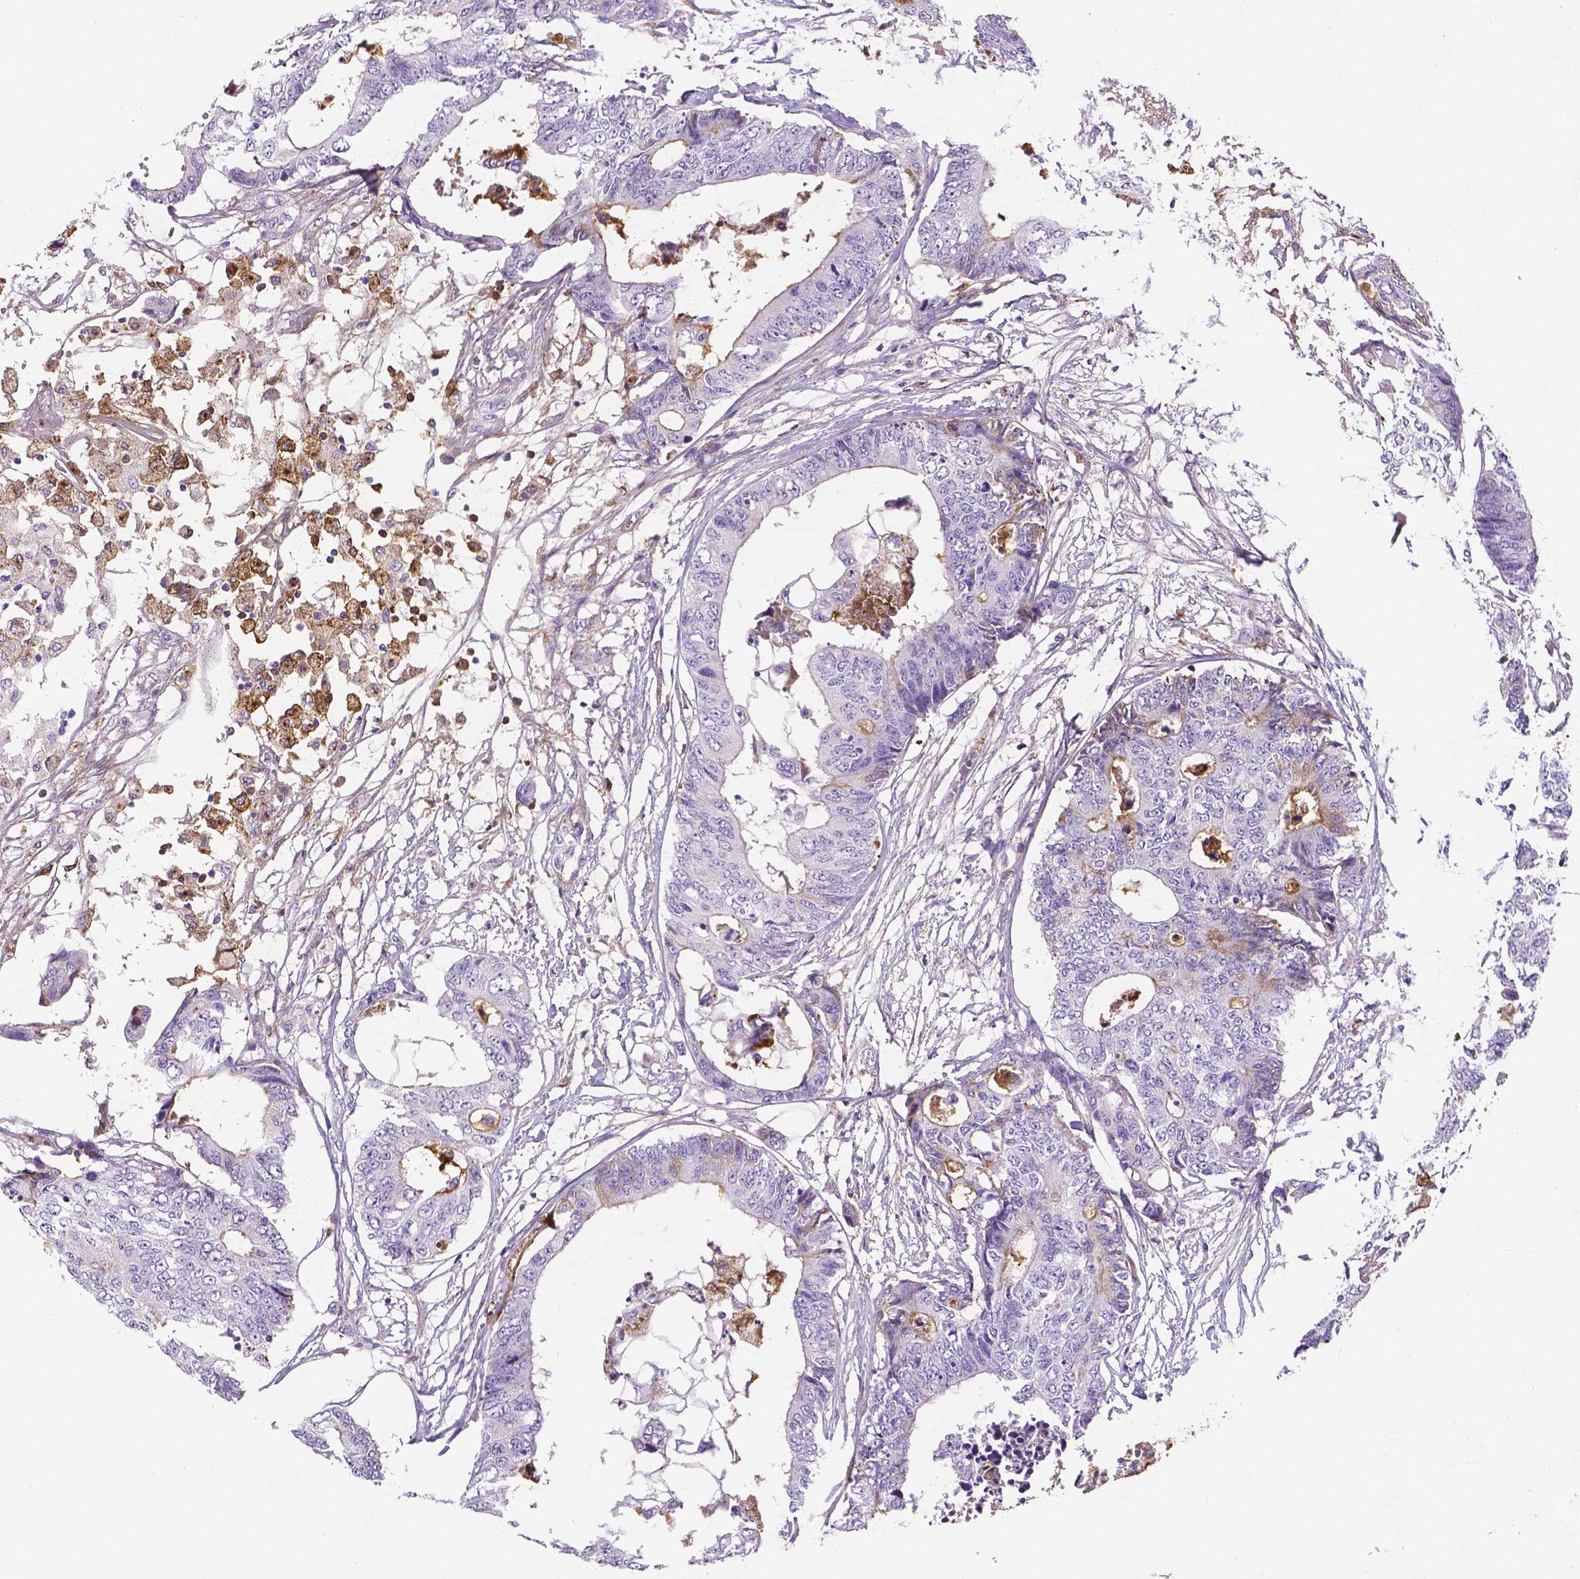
{"staining": {"intensity": "negative", "quantity": "none", "location": "none"}, "tissue": "colorectal cancer", "cell_type": "Tumor cells", "image_type": "cancer", "snomed": [{"axis": "morphology", "description": "Adenocarcinoma, NOS"}, {"axis": "topography", "description": "Colon"}], "caption": "This photomicrograph is of colorectal cancer (adenocarcinoma) stained with immunohistochemistry (IHC) to label a protein in brown with the nuclei are counter-stained blue. There is no expression in tumor cells.", "gene": "APOE", "patient": {"sex": "female", "age": 48}}